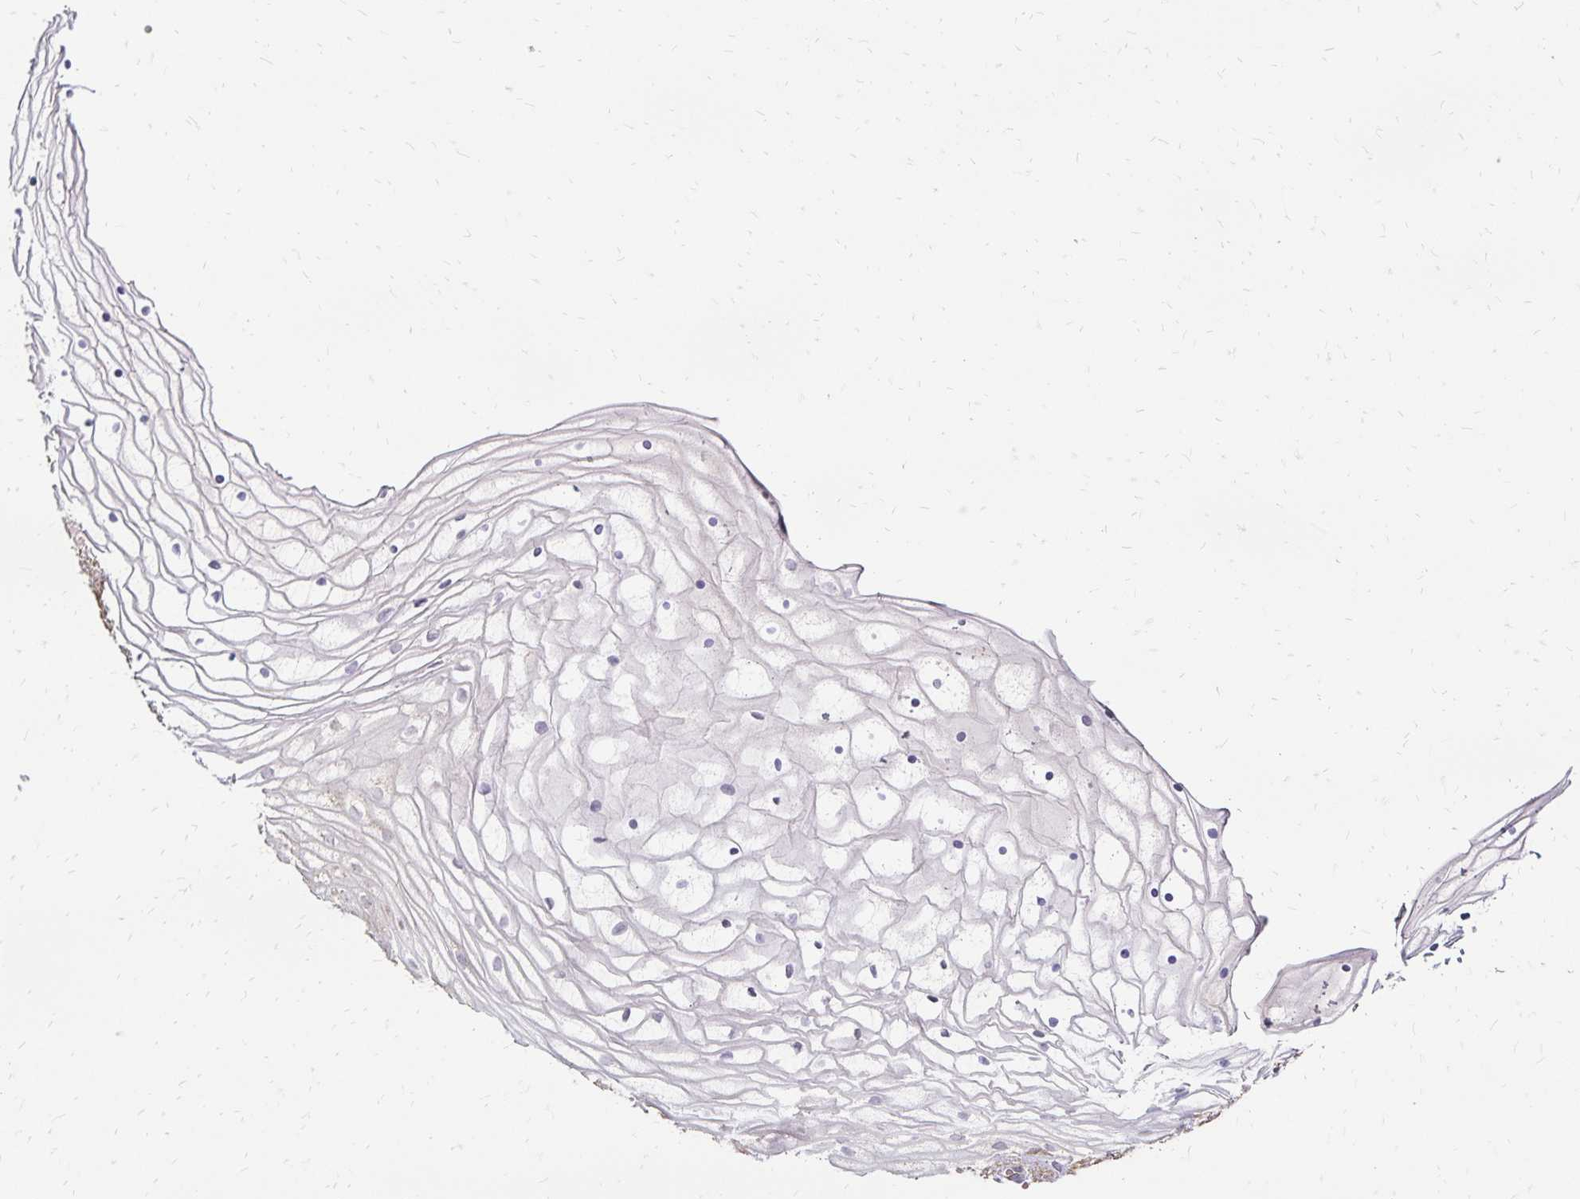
{"staining": {"intensity": "weak", "quantity": "25%-75%", "location": "cytoplasmic/membranous"}, "tissue": "vagina", "cell_type": "Squamous epithelial cells", "image_type": "normal", "snomed": [{"axis": "morphology", "description": "Normal tissue, NOS"}, {"axis": "topography", "description": "Vagina"}], "caption": "Normal vagina shows weak cytoplasmic/membranous positivity in about 25%-75% of squamous epithelial cells, visualized by immunohistochemistry. The staining is performed using DAB (3,3'-diaminobenzidine) brown chromogen to label protein expression. The nuclei are counter-stained blue using hematoxylin.", "gene": "EMC10", "patient": {"sex": "female", "age": 56}}